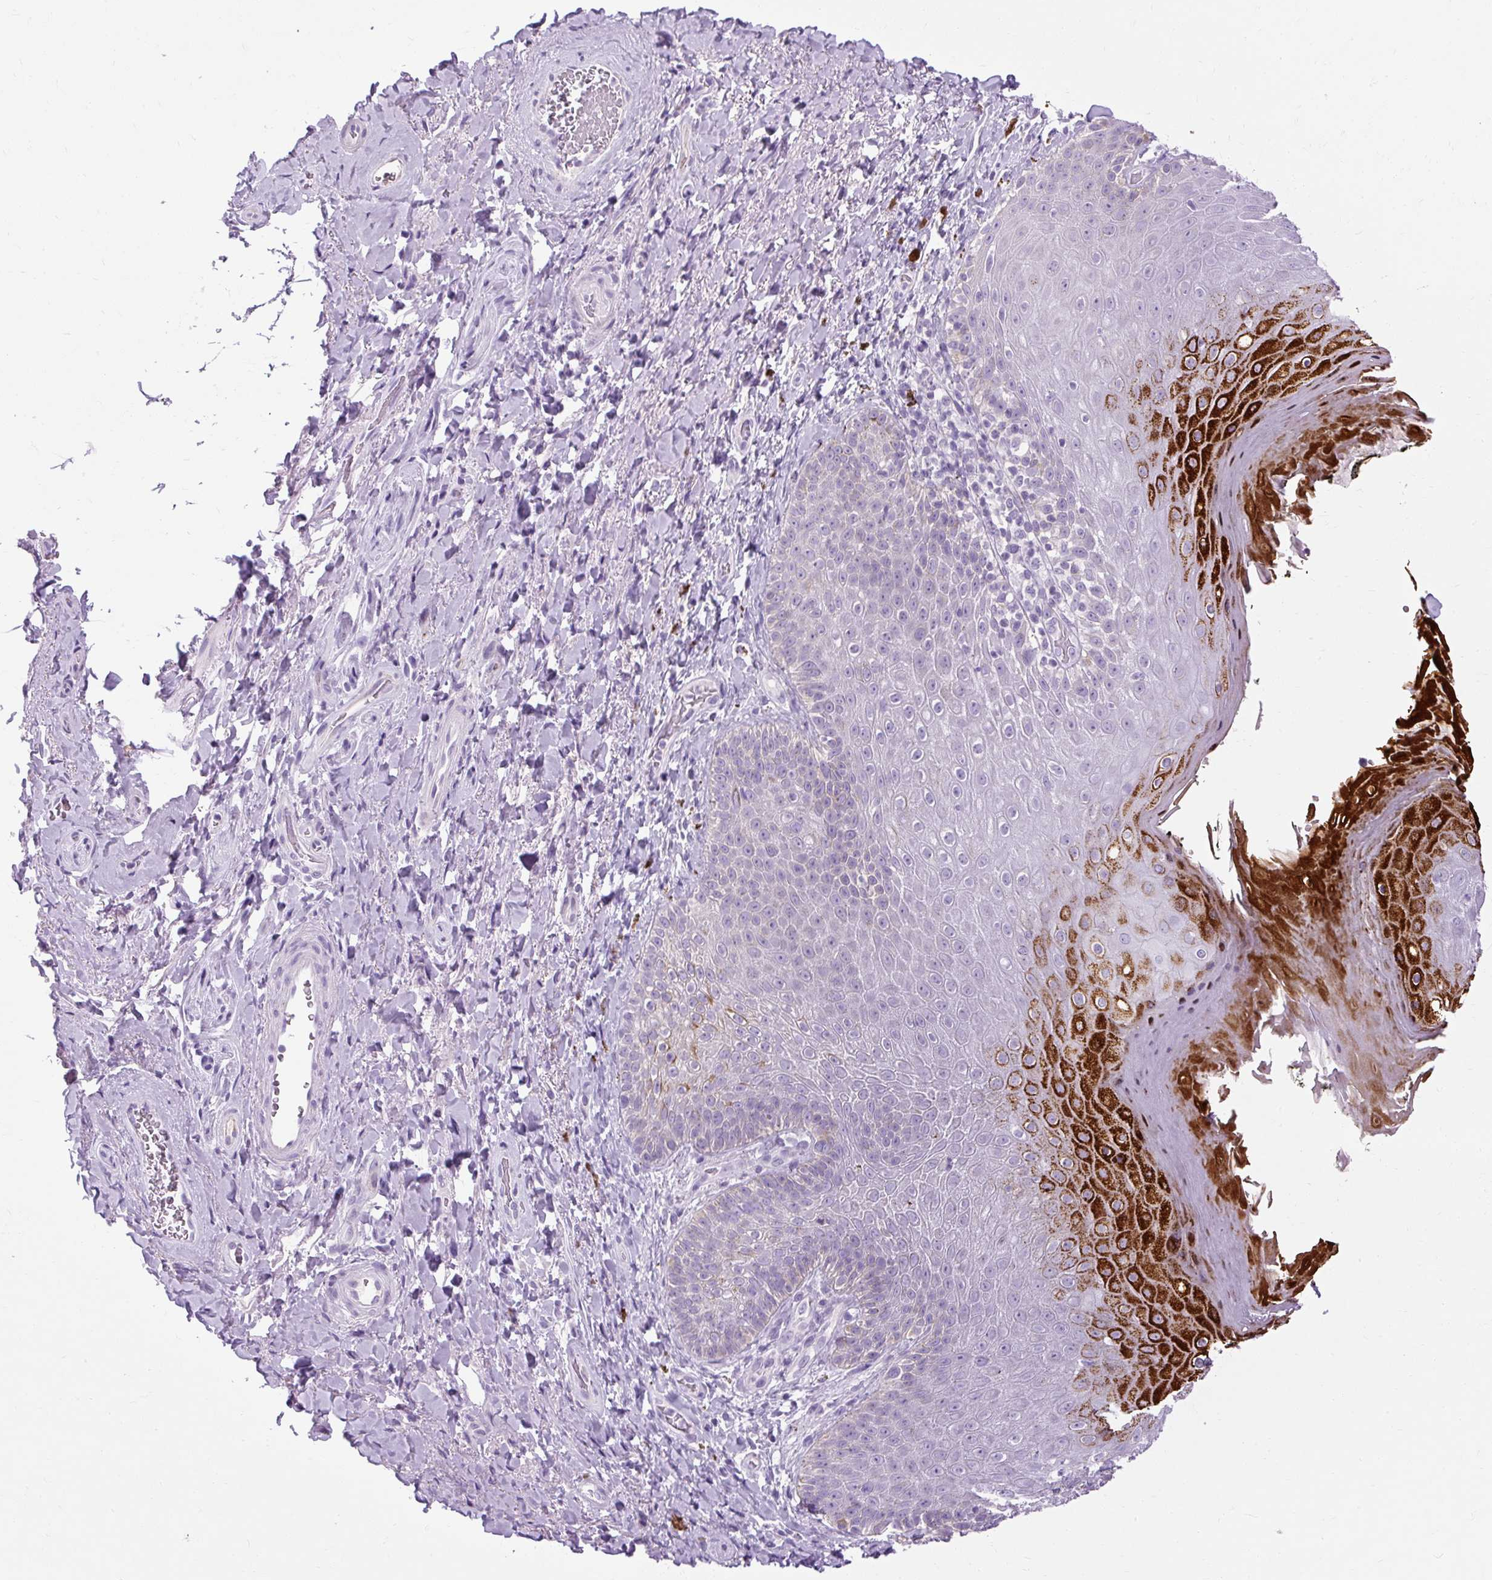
{"staining": {"intensity": "strong", "quantity": "<25%", "location": "cytoplasmic/membranous"}, "tissue": "skin", "cell_type": "Epidermal cells", "image_type": "normal", "snomed": [{"axis": "morphology", "description": "Normal tissue, NOS"}, {"axis": "topography", "description": "Anal"}, {"axis": "topography", "description": "Peripheral nerve tissue"}], "caption": "Immunohistochemical staining of normal human skin exhibits <25% levels of strong cytoplasmic/membranous protein positivity in about <25% of epidermal cells.", "gene": "B3GNT4", "patient": {"sex": "male", "age": 53}}